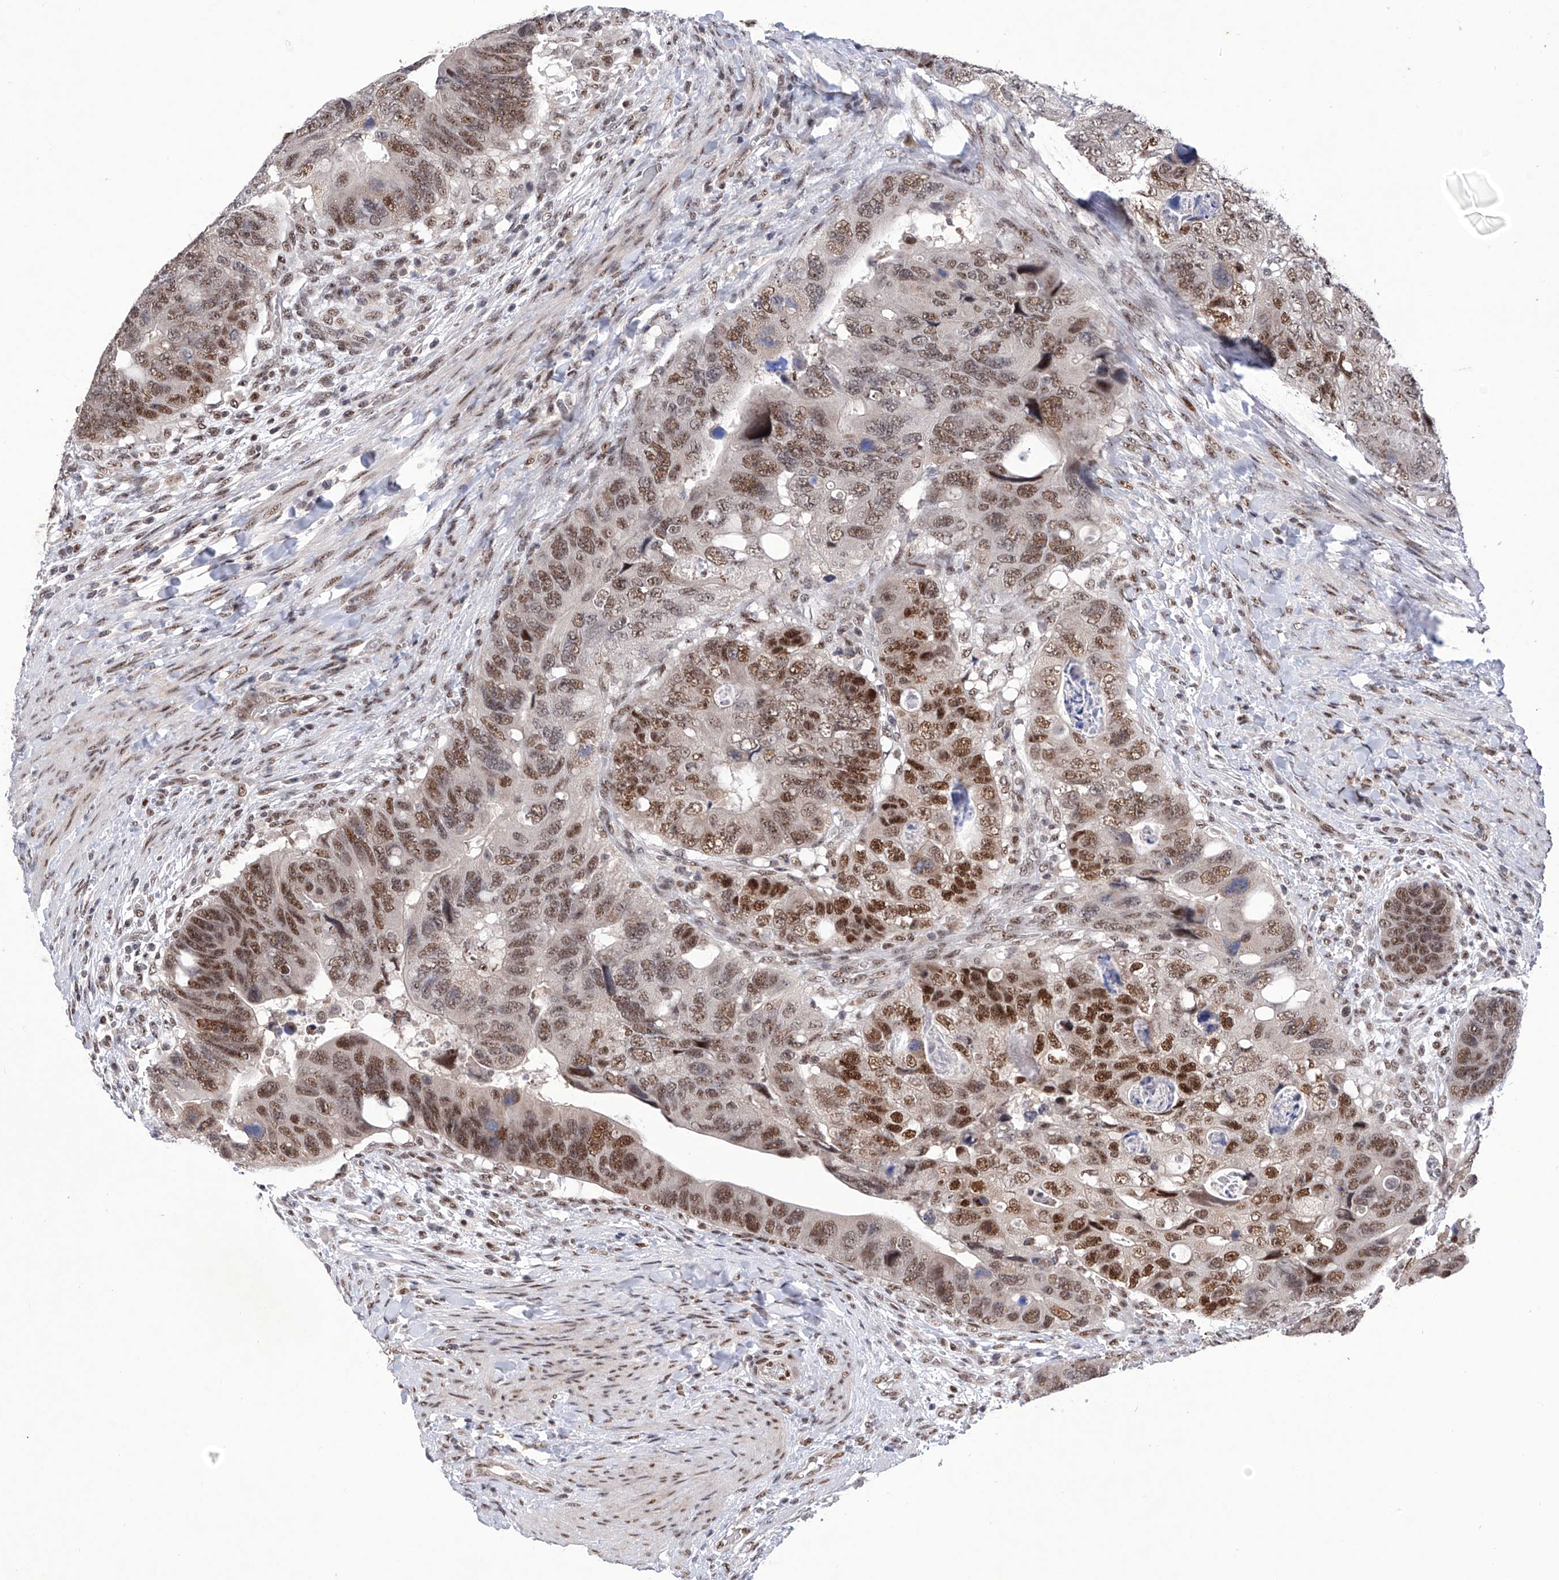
{"staining": {"intensity": "strong", "quantity": "25%-75%", "location": "nuclear"}, "tissue": "colorectal cancer", "cell_type": "Tumor cells", "image_type": "cancer", "snomed": [{"axis": "morphology", "description": "Adenocarcinoma, NOS"}, {"axis": "topography", "description": "Rectum"}], "caption": "Immunohistochemical staining of colorectal adenocarcinoma displays high levels of strong nuclear protein positivity in about 25%-75% of tumor cells. (Stains: DAB in brown, nuclei in blue, Microscopy: brightfield microscopy at high magnification).", "gene": "RAD54L", "patient": {"sex": "male", "age": 59}}